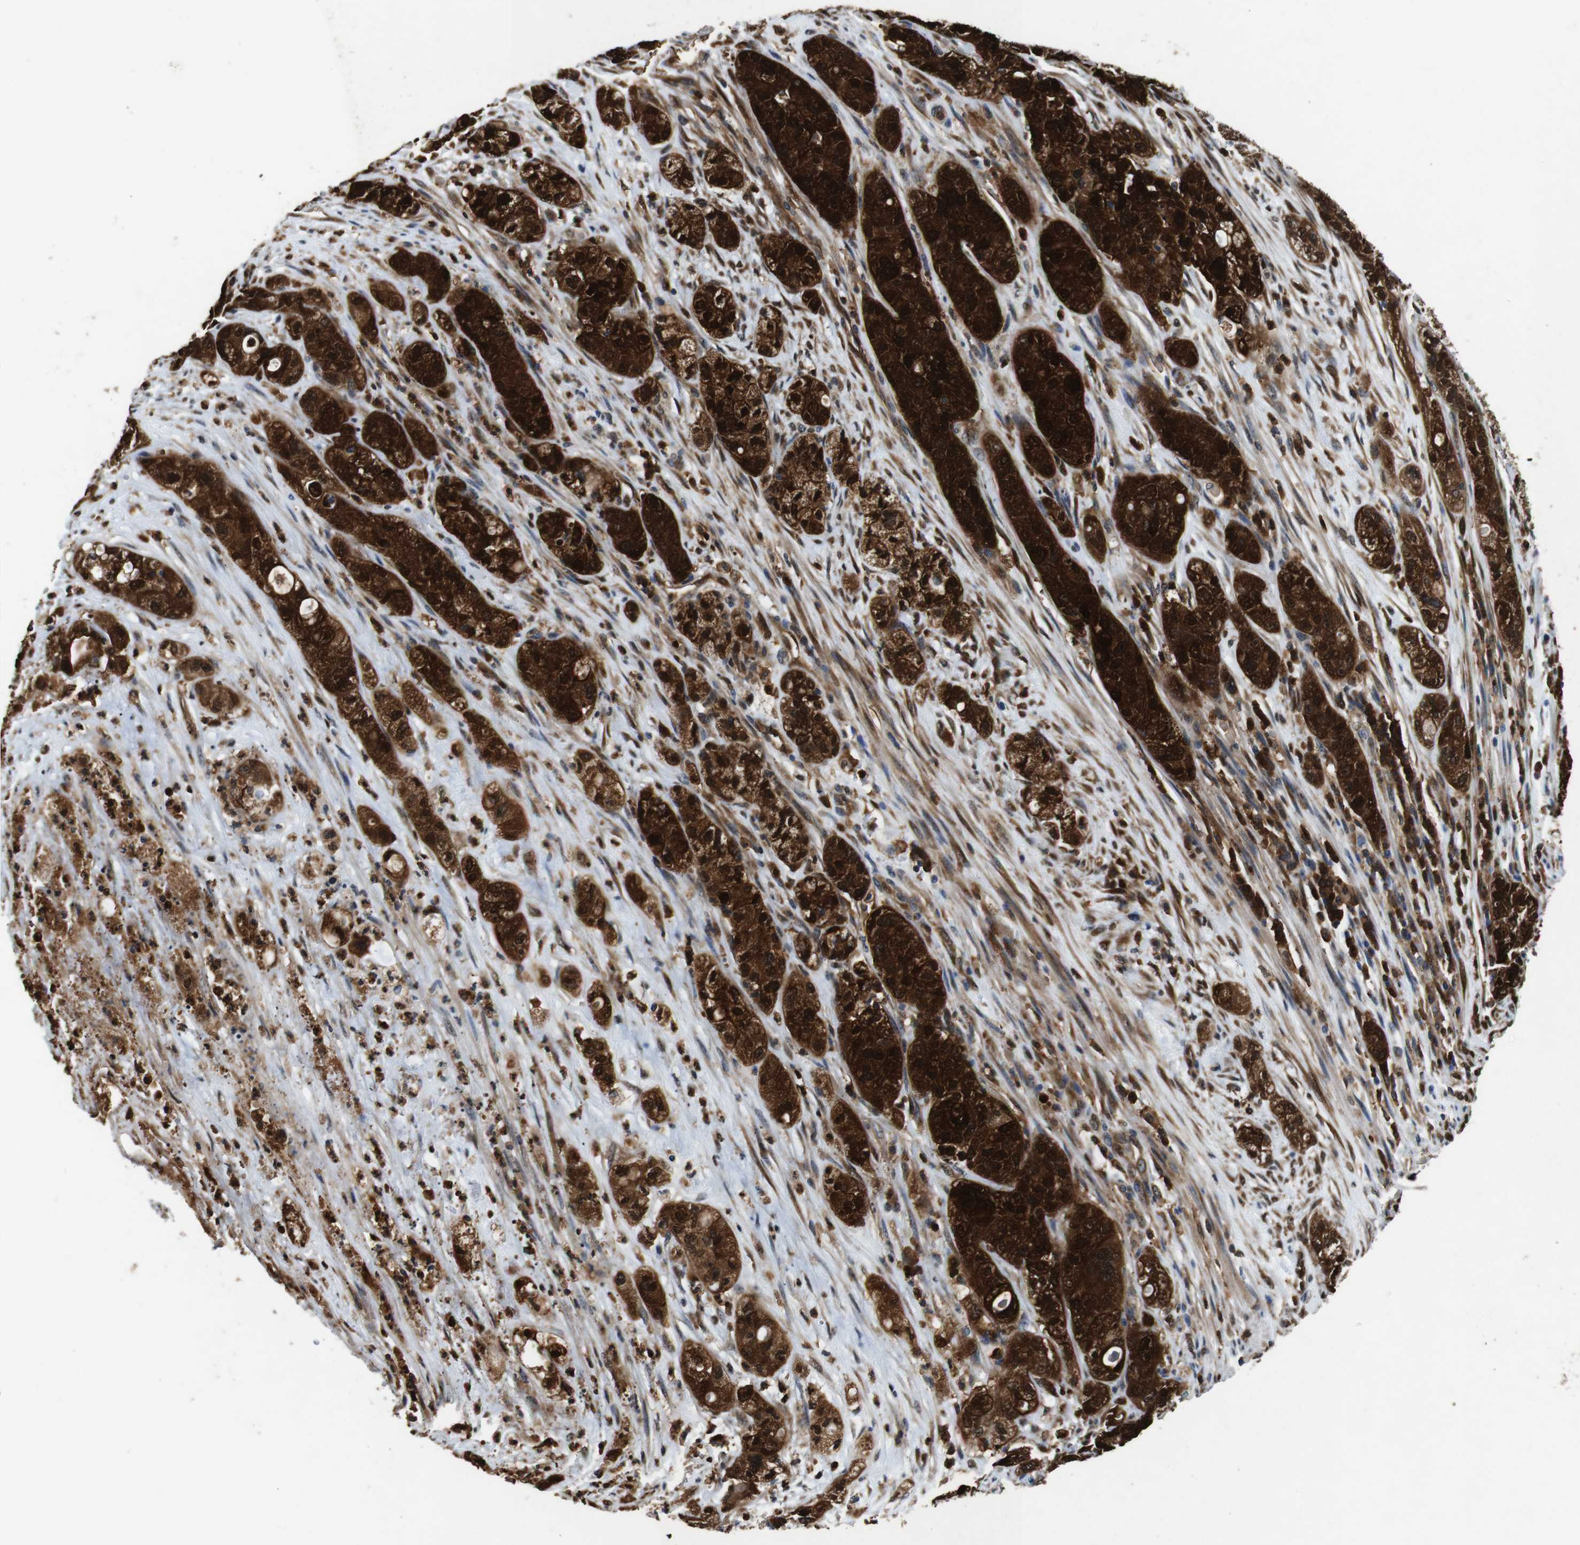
{"staining": {"intensity": "strong", "quantity": ">75%", "location": "cytoplasmic/membranous,nuclear"}, "tissue": "pancreatic cancer", "cell_type": "Tumor cells", "image_type": "cancer", "snomed": [{"axis": "morphology", "description": "Adenocarcinoma, NOS"}, {"axis": "topography", "description": "Pancreas"}], "caption": "This image exhibits immunohistochemistry (IHC) staining of human pancreatic cancer, with high strong cytoplasmic/membranous and nuclear expression in approximately >75% of tumor cells.", "gene": "ANXA1", "patient": {"sex": "female", "age": 78}}